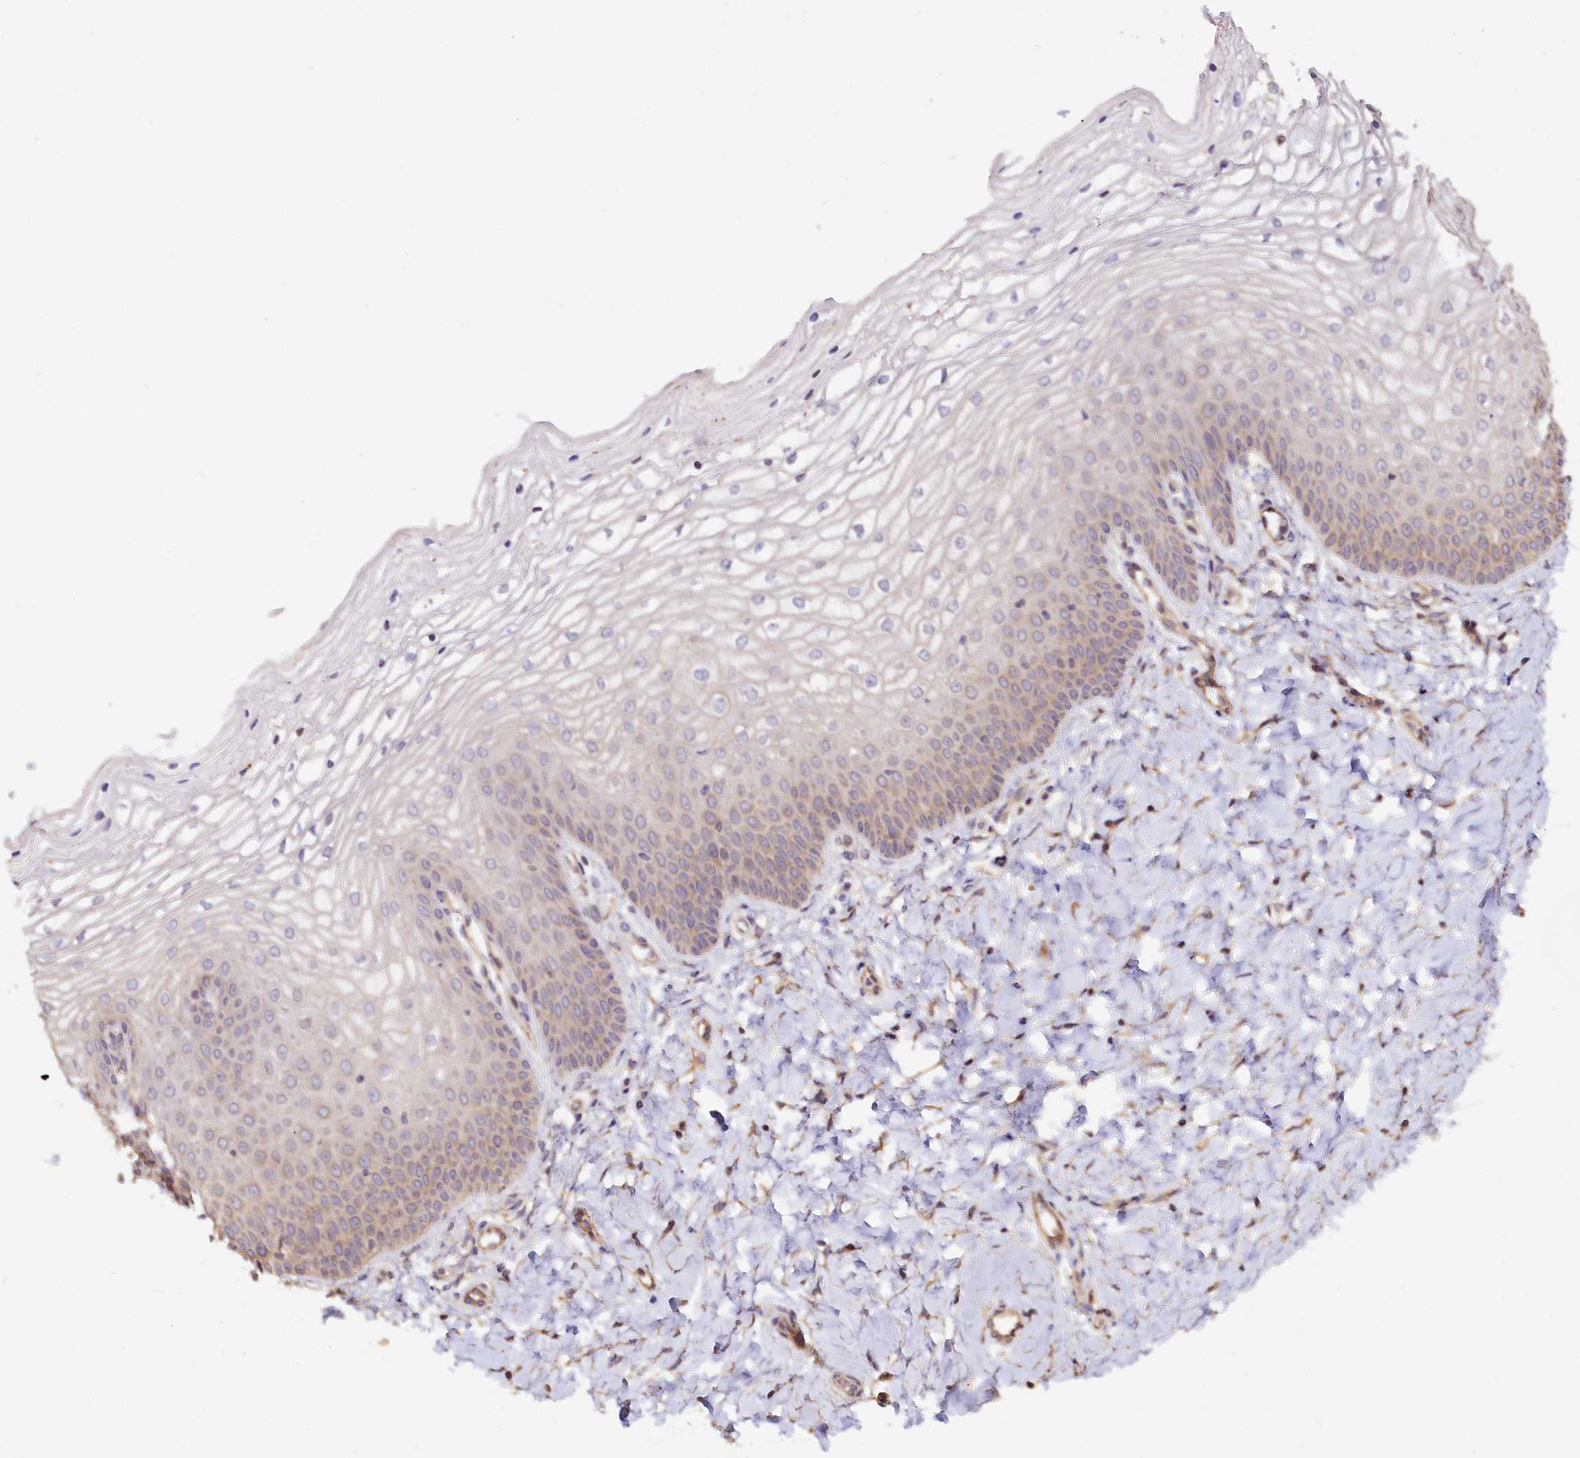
{"staining": {"intensity": "weak", "quantity": "<25%", "location": "cytoplasmic/membranous"}, "tissue": "vagina", "cell_type": "Squamous epithelial cells", "image_type": "normal", "snomed": [{"axis": "morphology", "description": "Normal tissue, NOS"}, {"axis": "topography", "description": "Vagina"}], "caption": "Immunohistochemistry (IHC) of unremarkable vagina displays no expression in squamous epithelial cells.", "gene": "KATNB1", "patient": {"sex": "female", "age": 68}}